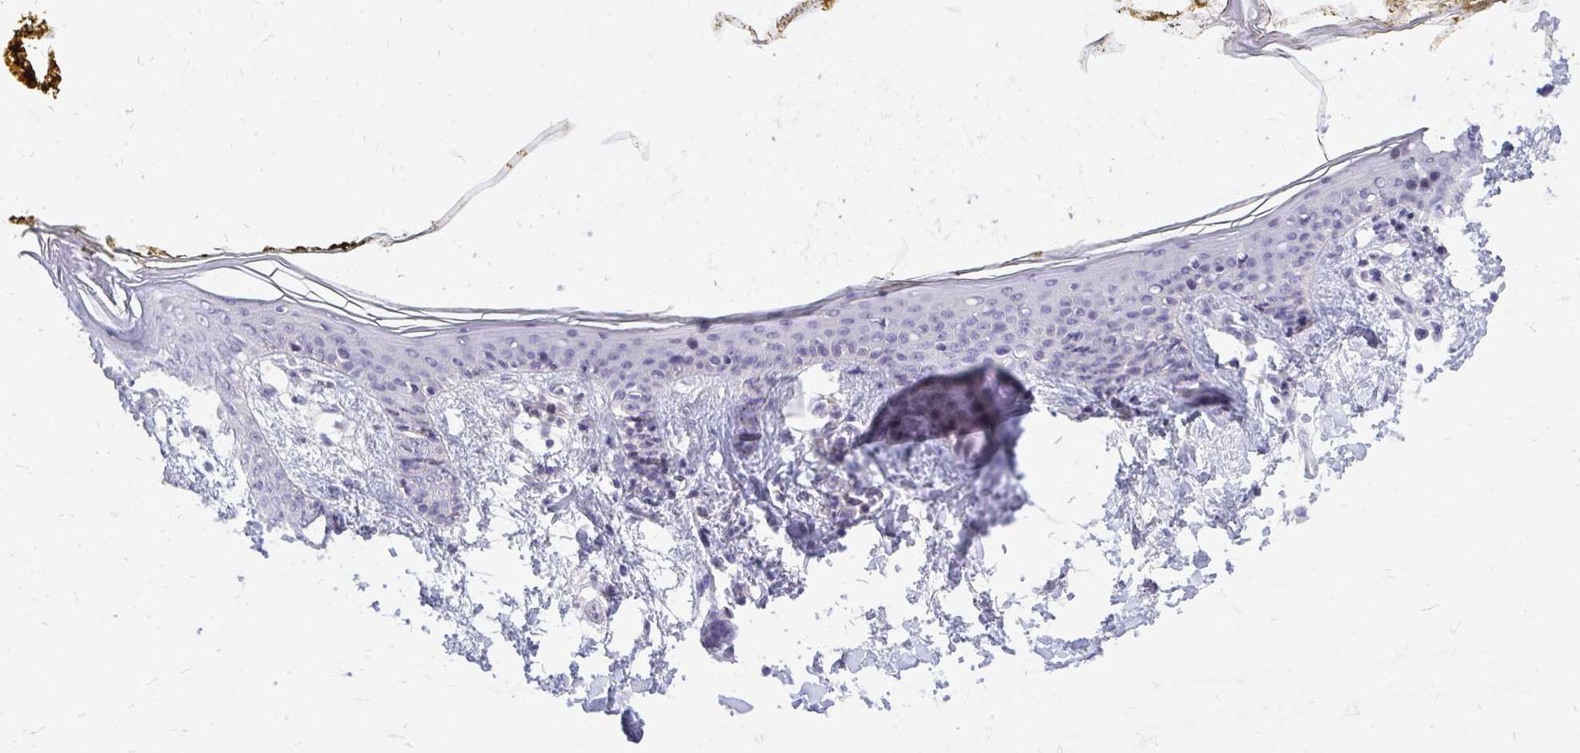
{"staining": {"intensity": "negative", "quantity": "none", "location": "none"}, "tissue": "skin", "cell_type": "Fibroblasts", "image_type": "normal", "snomed": [{"axis": "morphology", "description": "Normal tissue, NOS"}, {"axis": "topography", "description": "Skin"}], "caption": "High power microscopy histopathology image of an immunohistochemistry (IHC) photomicrograph of unremarkable skin, revealing no significant staining in fibroblasts.", "gene": "ZBTB25", "patient": {"sex": "female", "age": 34}}